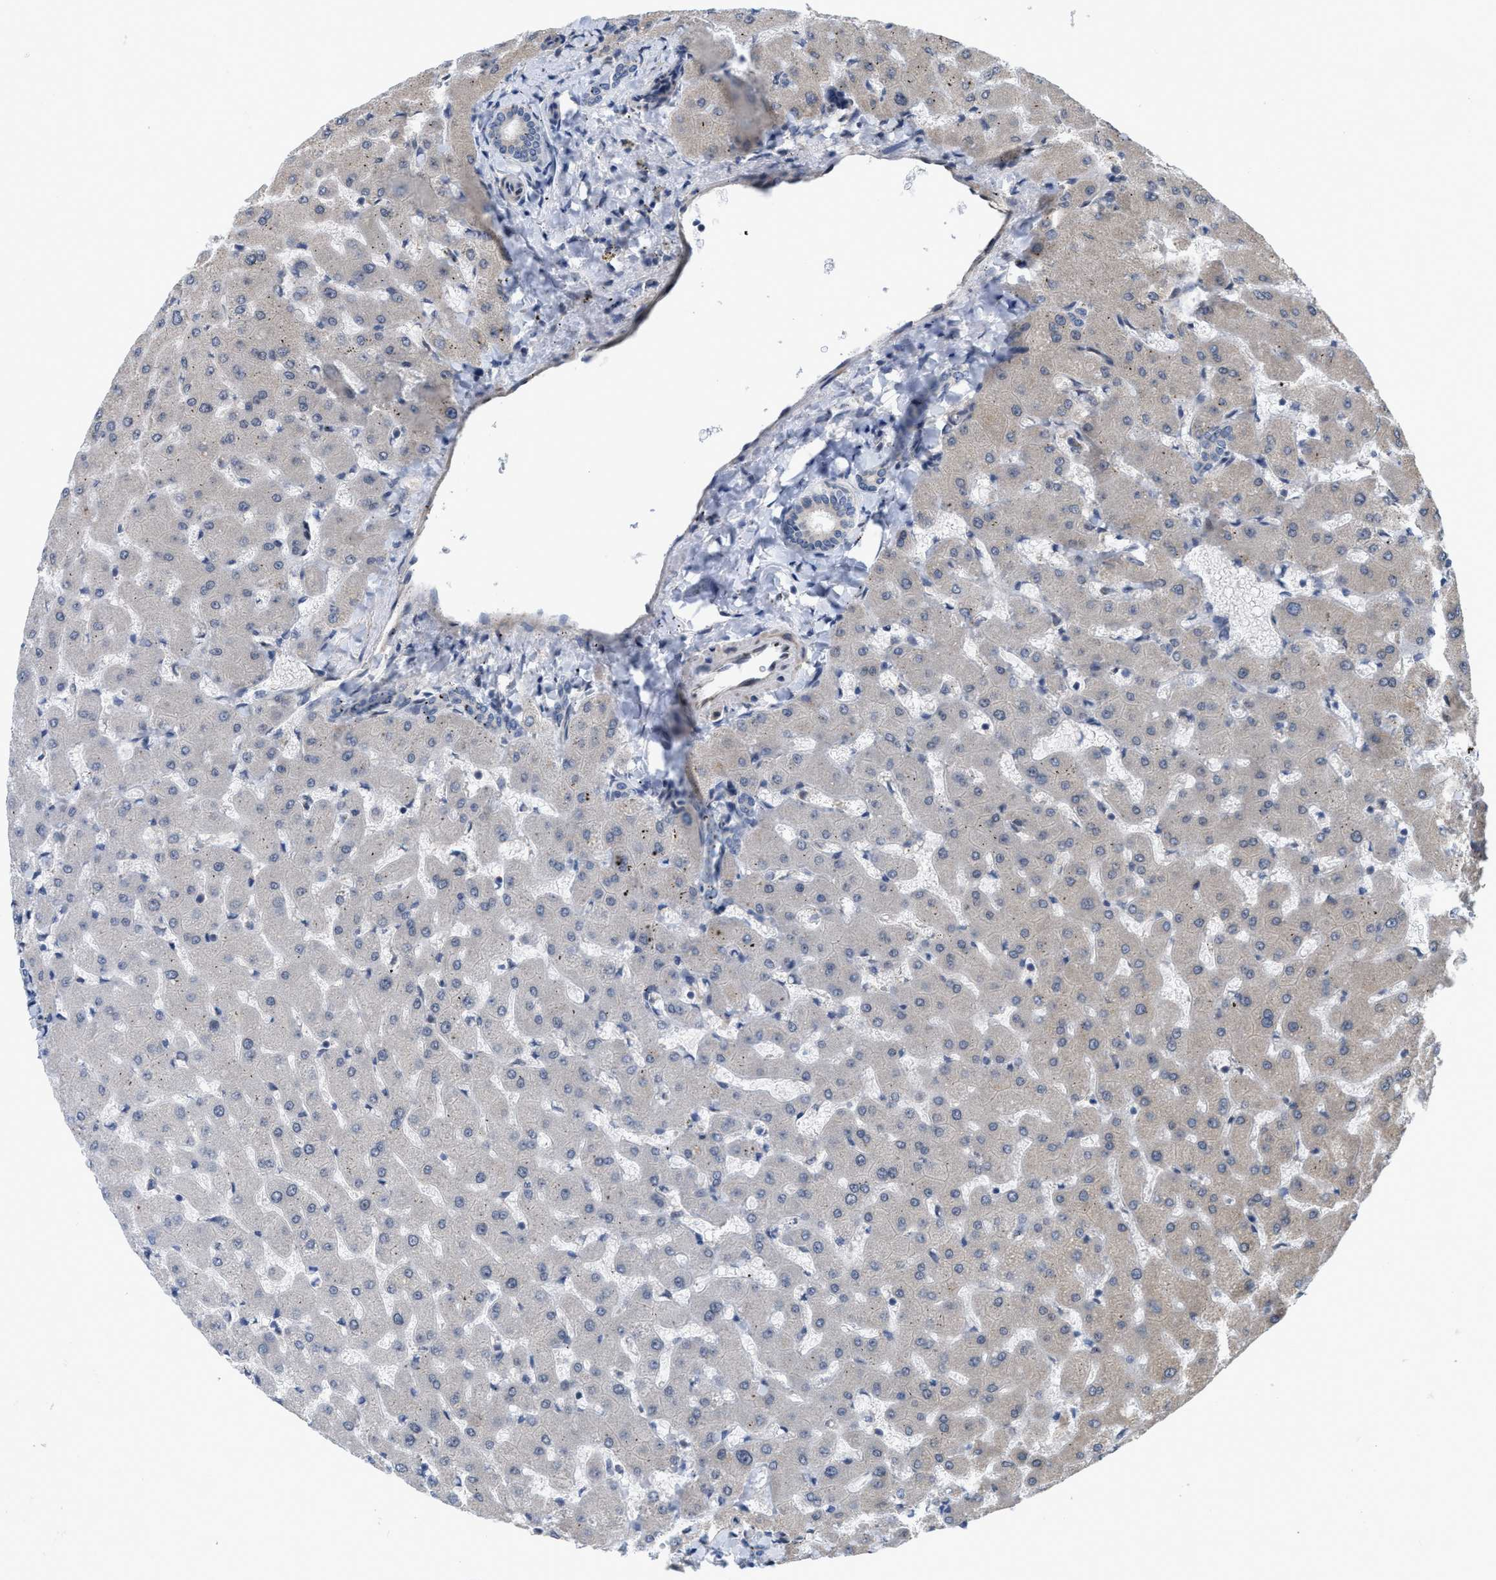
{"staining": {"intensity": "weak", "quantity": "<25%", "location": "cytoplasmic/membranous"}, "tissue": "liver", "cell_type": "Cholangiocytes", "image_type": "normal", "snomed": [{"axis": "morphology", "description": "Normal tissue, NOS"}, {"axis": "topography", "description": "Liver"}], "caption": "IHC micrograph of unremarkable human liver stained for a protein (brown), which displays no positivity in cholangiocytes.", "gene": "EOGT", "patient": {"sex": "female", "age": 63}}